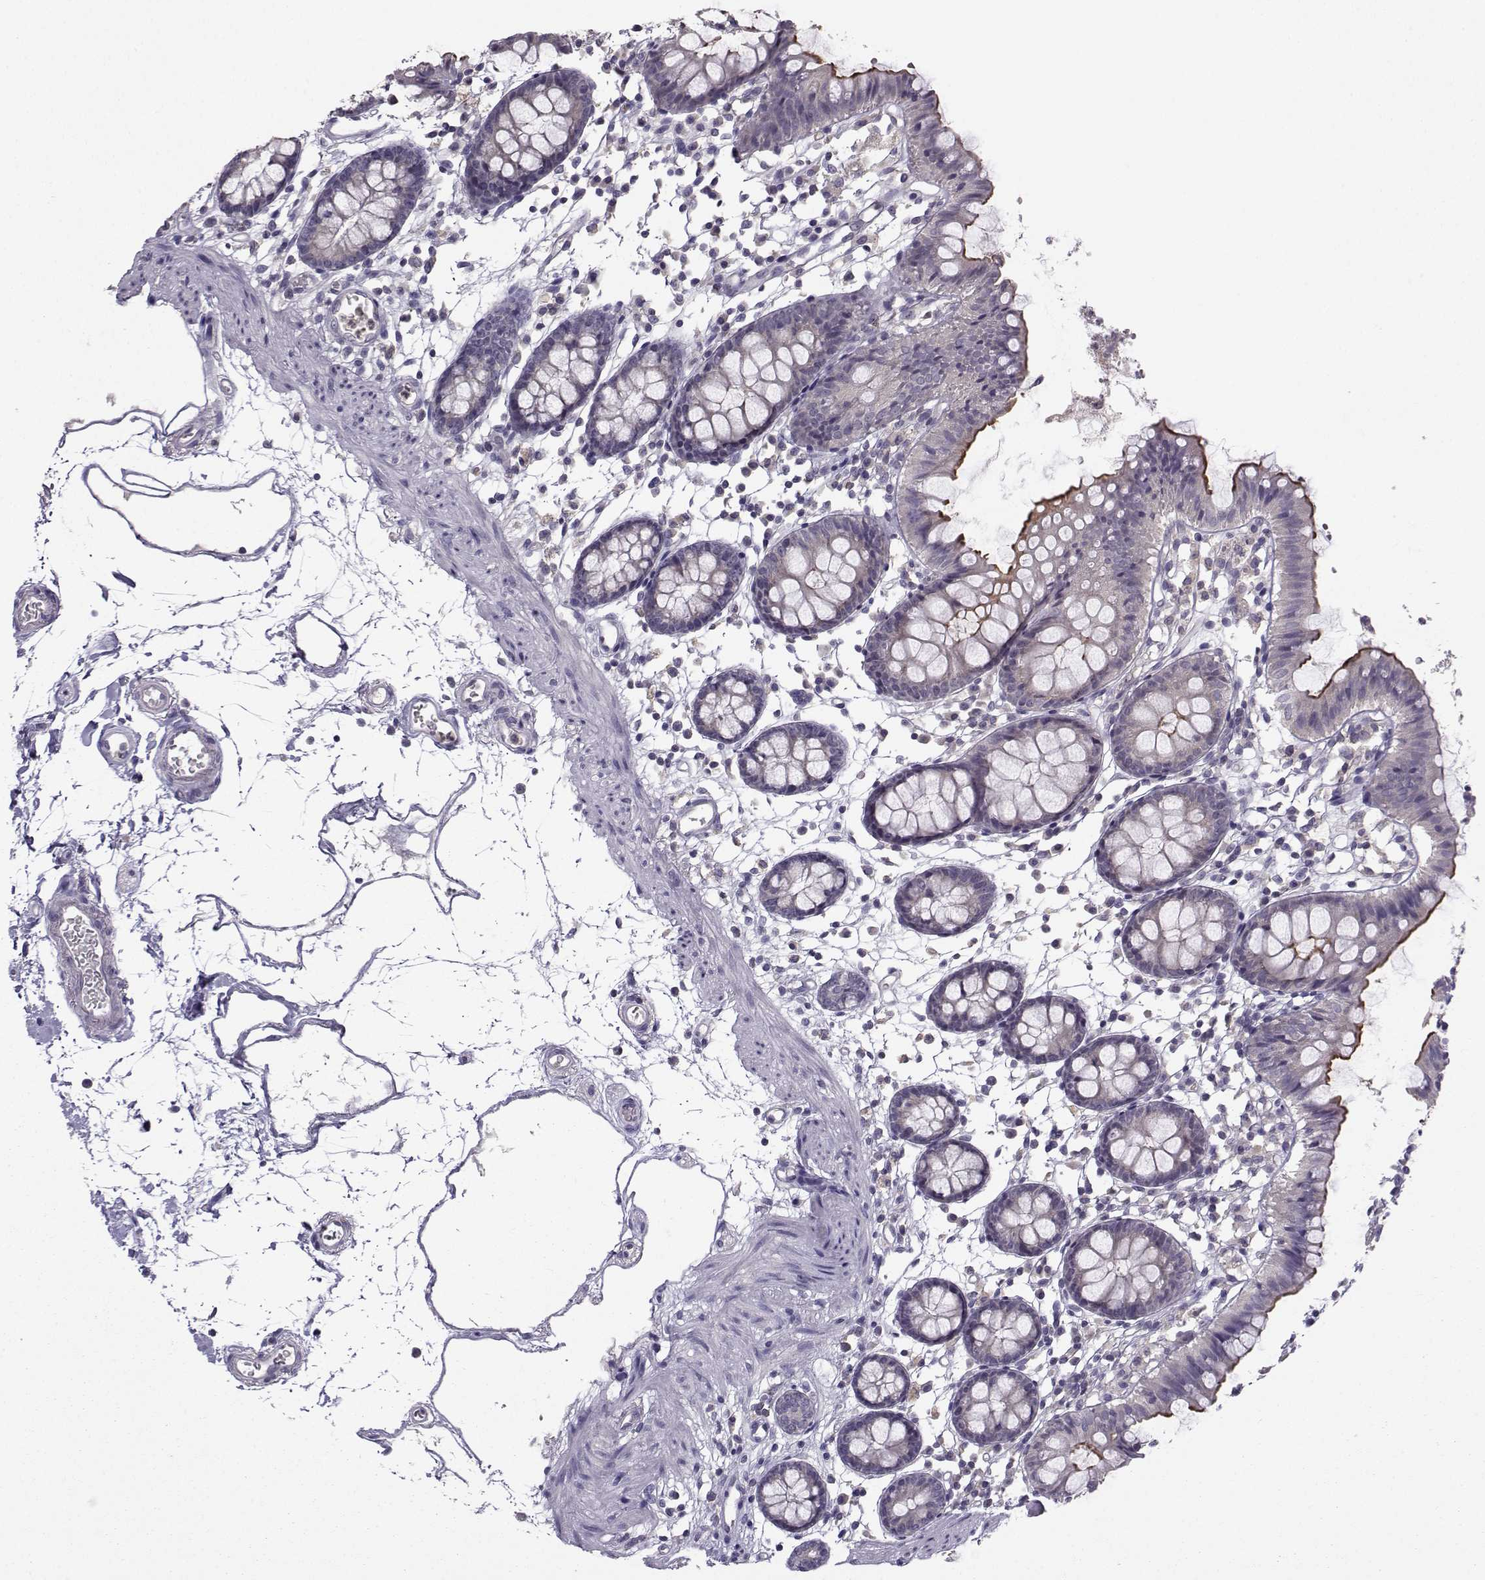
{"staining": {"intensity": "negative", "quantity": "none", "location": "none"}, "tissue": "colon", "cell_type": "Endothelial cells", "image_type": "normal", "snomed": [{"axis": "morphology", "description": "Normal tissue, NOS"}, {"axis": "topography", "description": "Colon"}], "caption": "Immunohistochemical staining of unremarkable colon reveals no significant positivity in endothelial cells. (Immunohistochemistry (ihc), brightfield microscopy, high magnification).", "gene": "FCAMR", "patient": {"sex": "female", "age": 84}}